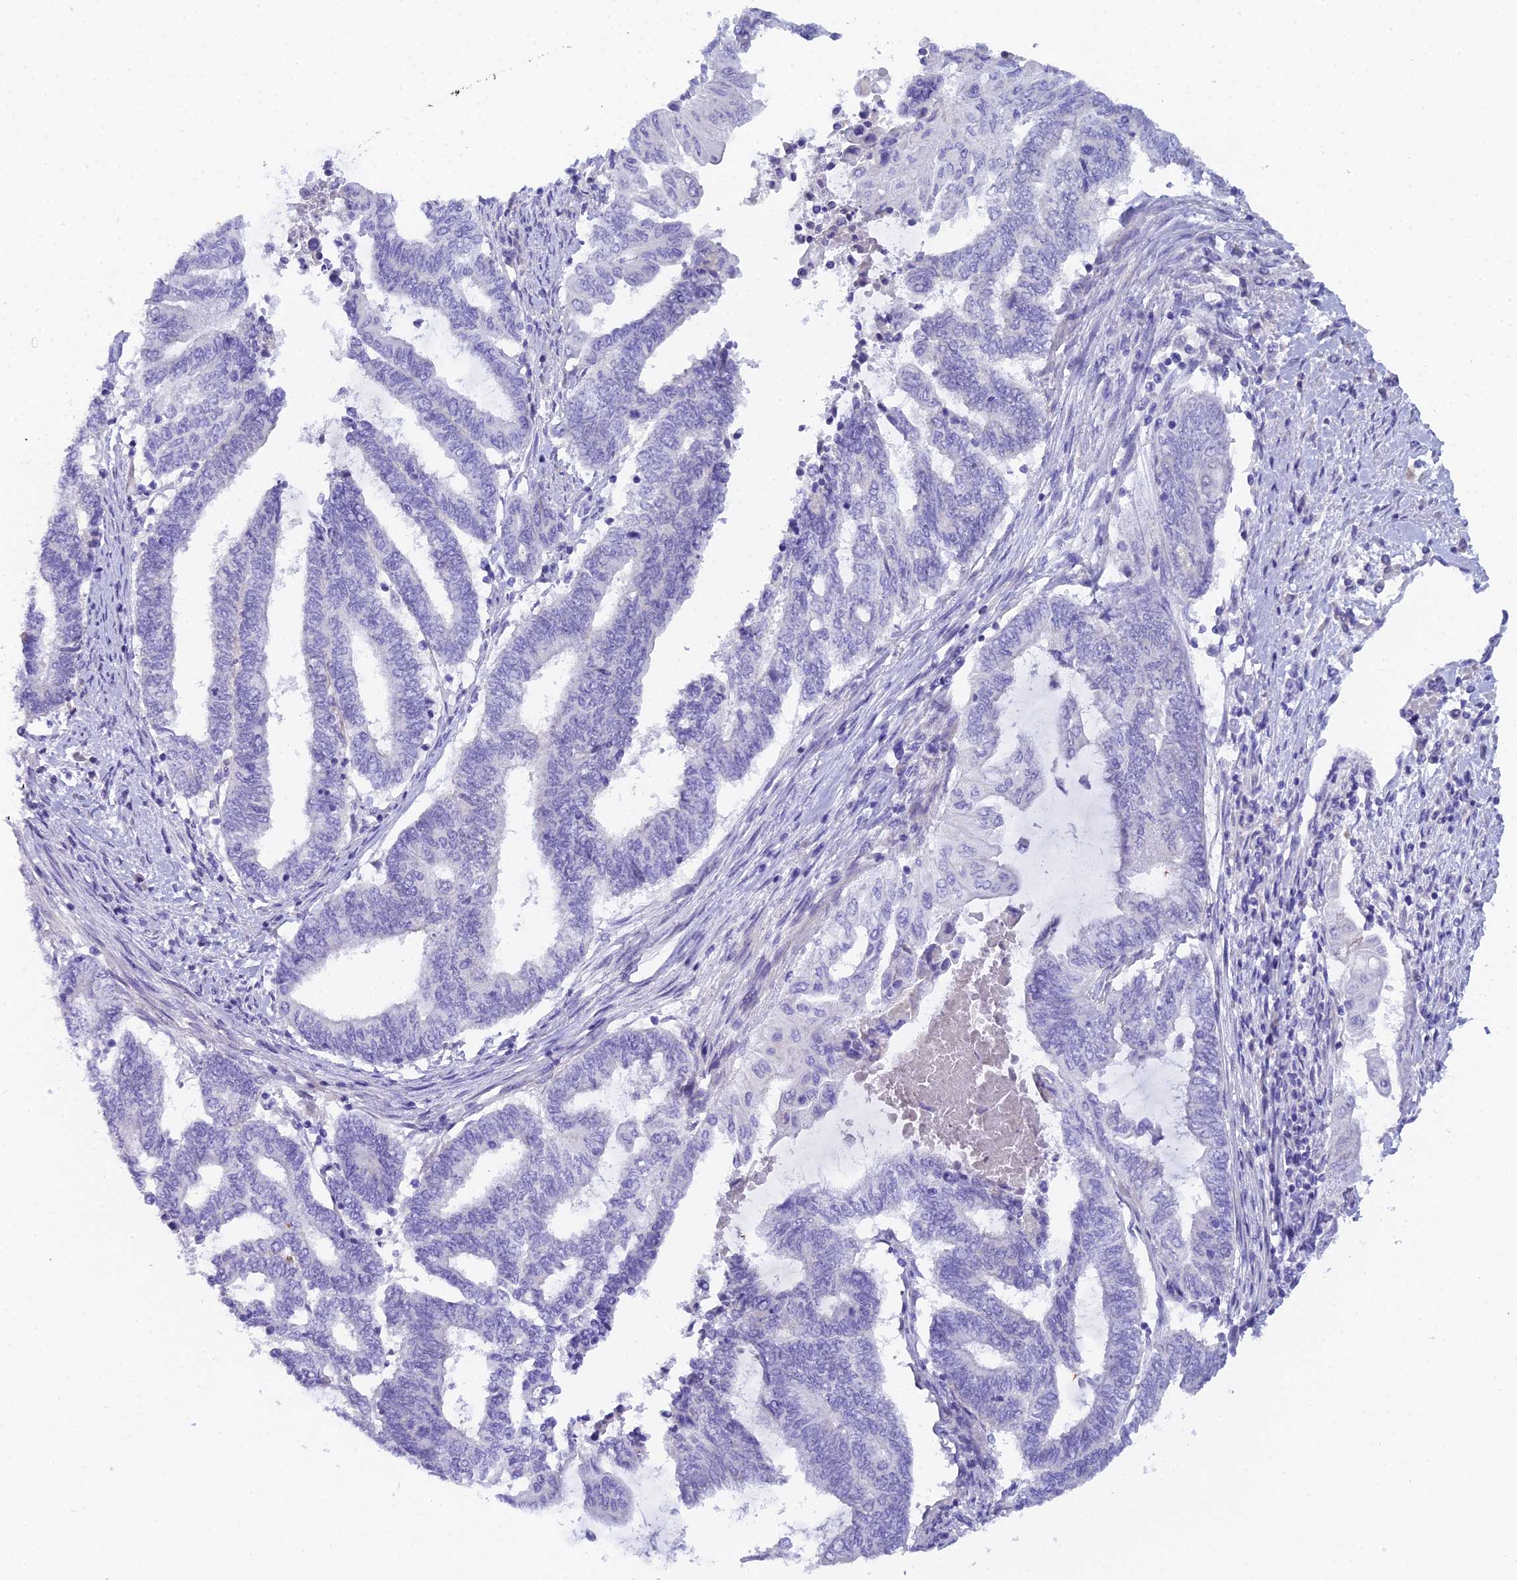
{"staining": {"intensity": "negative", "quantity": "none", "location": "none"}, "tissue": "endometrial cancer", "cell_type": "Tumor cells", "image_type": "cancer", "snomed": [{"axis": "morphology", "description": "Adenocarcinoma, NOS"}, {"axis": "topography", "description": "Uterus"}, {"axis": "topography", "description": "Endometrium"}], "caption": "There is no significant positivity in tumor cells of adenocarcinoma (endometrial).", "gene": "UNC80", "patient": {"sex": "female", "age": 70}}